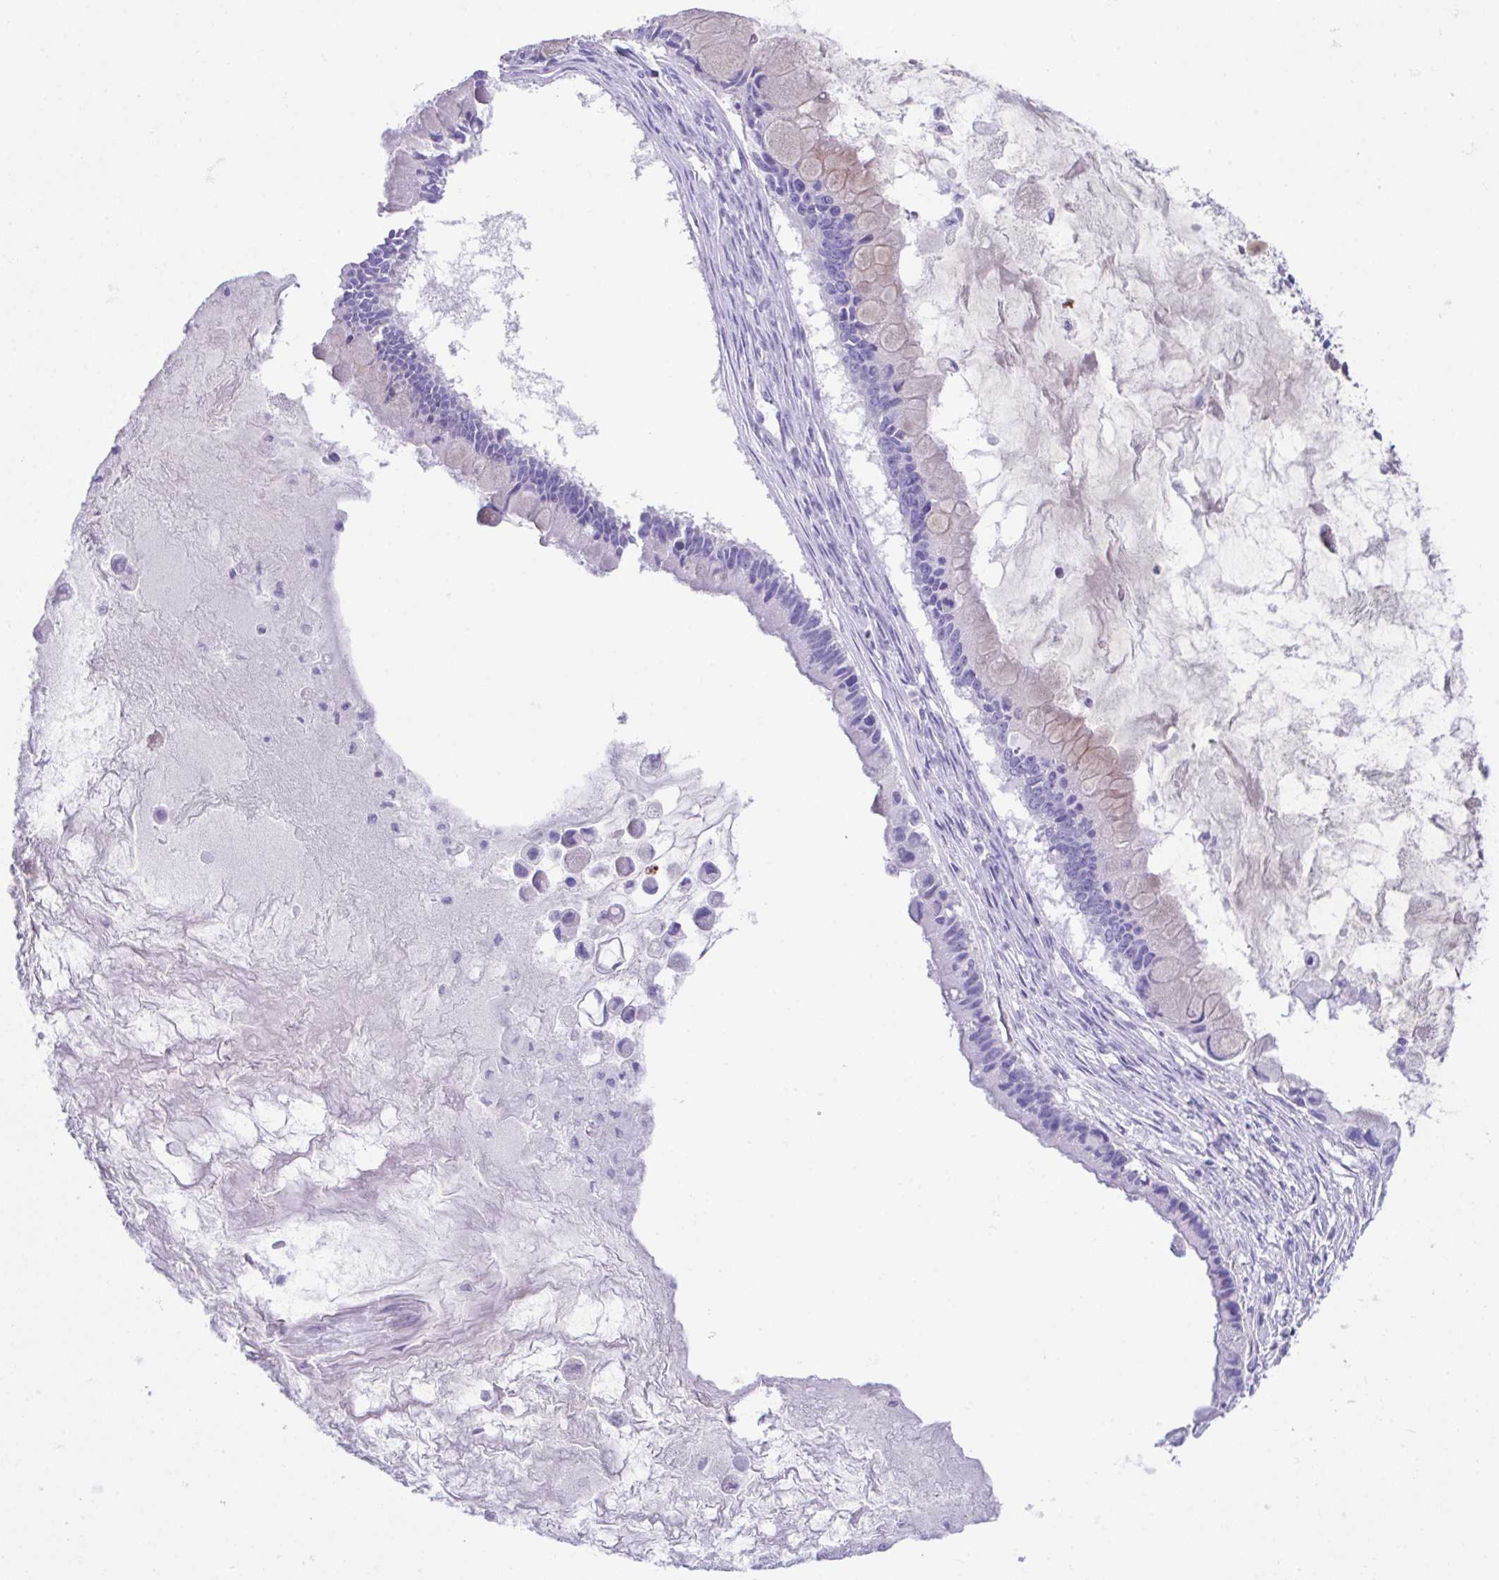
{"staining": {"intensity": "negative", "quantity": "none", "location": "none"}, "tissue": "ovarian cancer", "cell_type": "Tumor cells", "image_type": "cancer", "snomed": [{"axis": "morphology", "description": "Cystadenocarcinoma, mucinous, NOS"}, {"axis": "topography", "description": "Ovary"}], "caption": "Immunohistochemistry (IHC) image of neoplastic tissue: human ovarian cancer (mucinous cystadenocarcinoma) stained with DAB (3,3'-diaminobenzidine) exhibits no significant protein positivity in tumor cells.", "gene": "SLC16A6", "patient": {"sex": "female", "age": 63}}